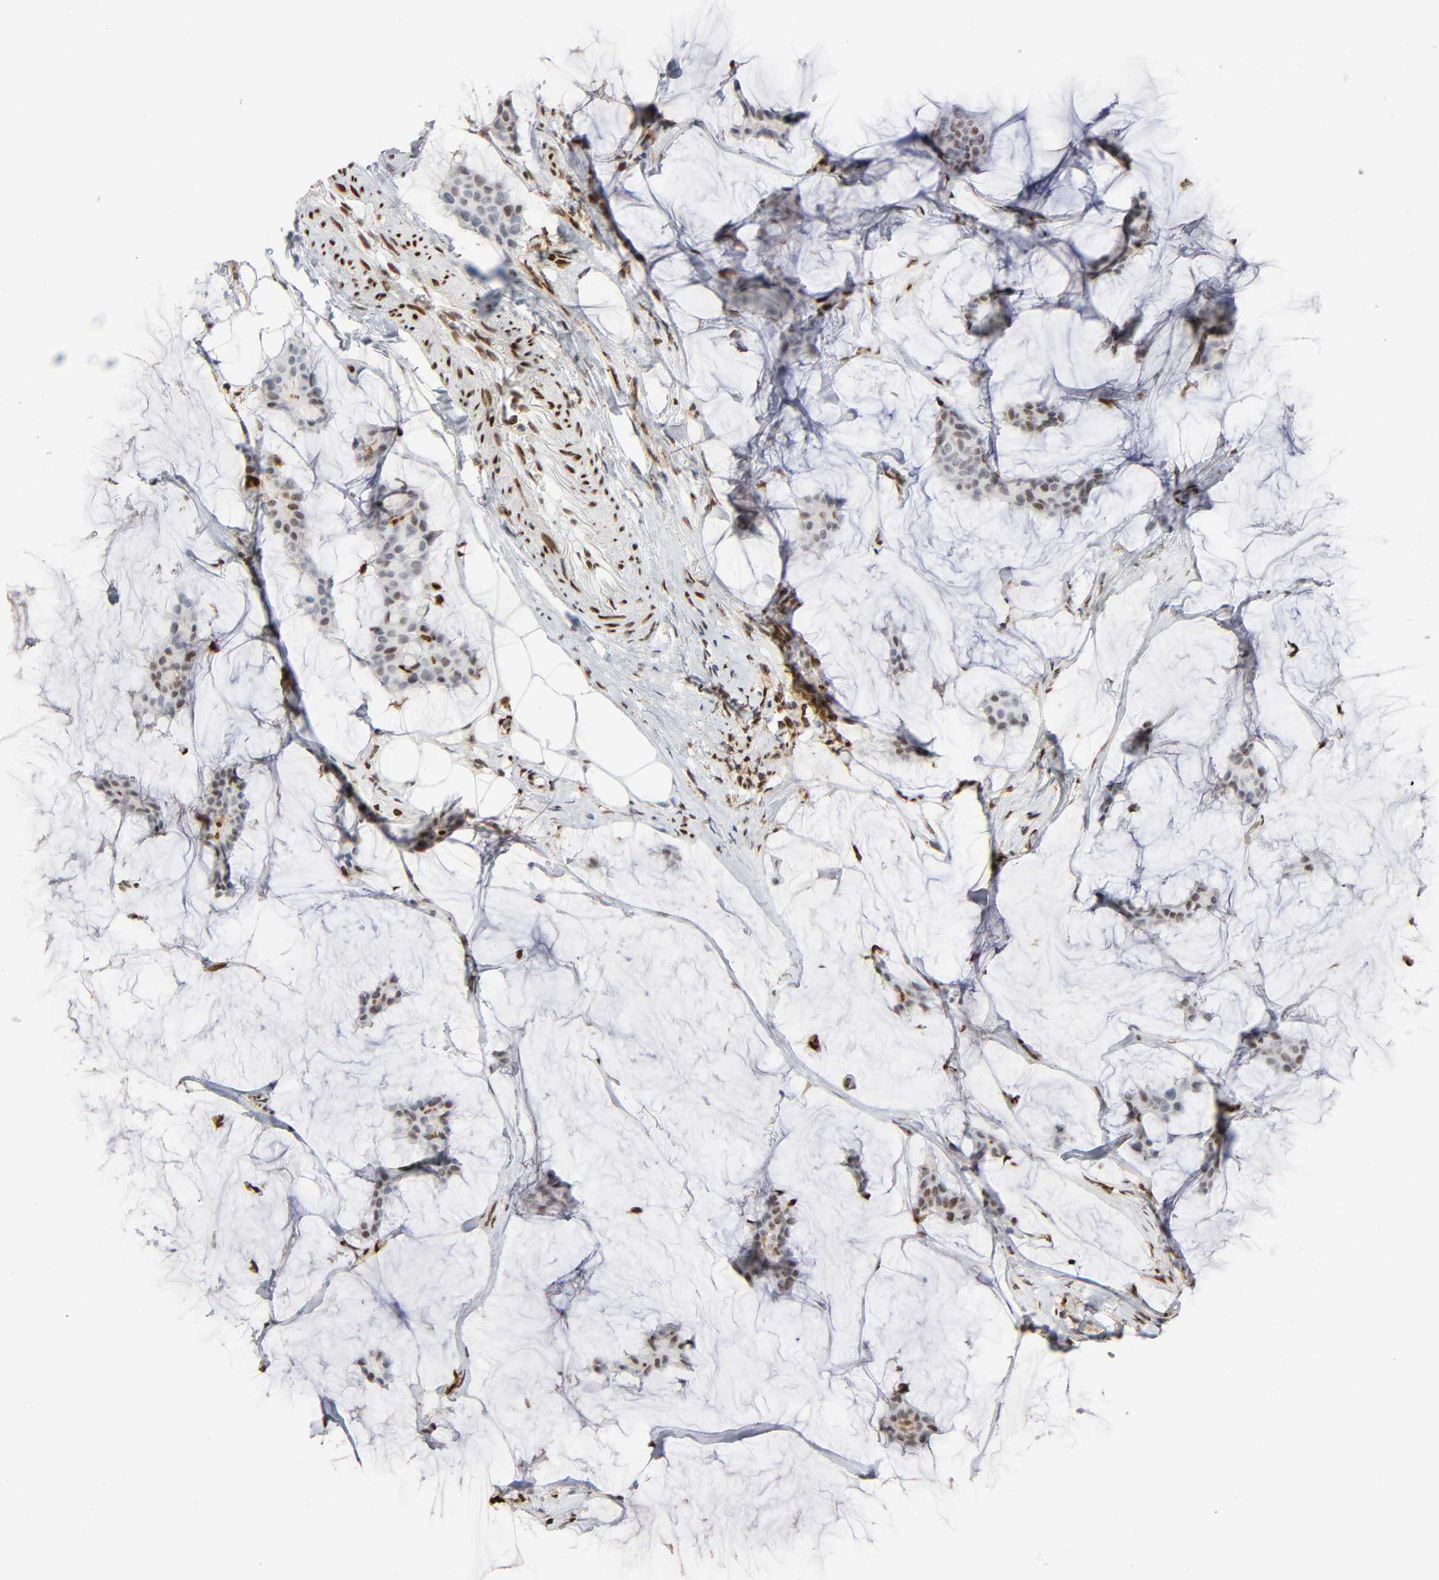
{"staining": {"intensity": "weak", "quantity": "<25%", "location": "nuclear"}, "tissue": "breast cancer", "cell_type": "Tumor cells", "image_type": "cancer", "snomed": [{"axis": "morphology", "description": "Duct carcinoma"}, {"axis": "topography", "description": "Breast"}], "caption": "Tumor cells are negative for brown protein staining in infiltrating ductal carcinoma (breast).", "gene": "WAS", "patient": {"sex": "female", "age": 93}}